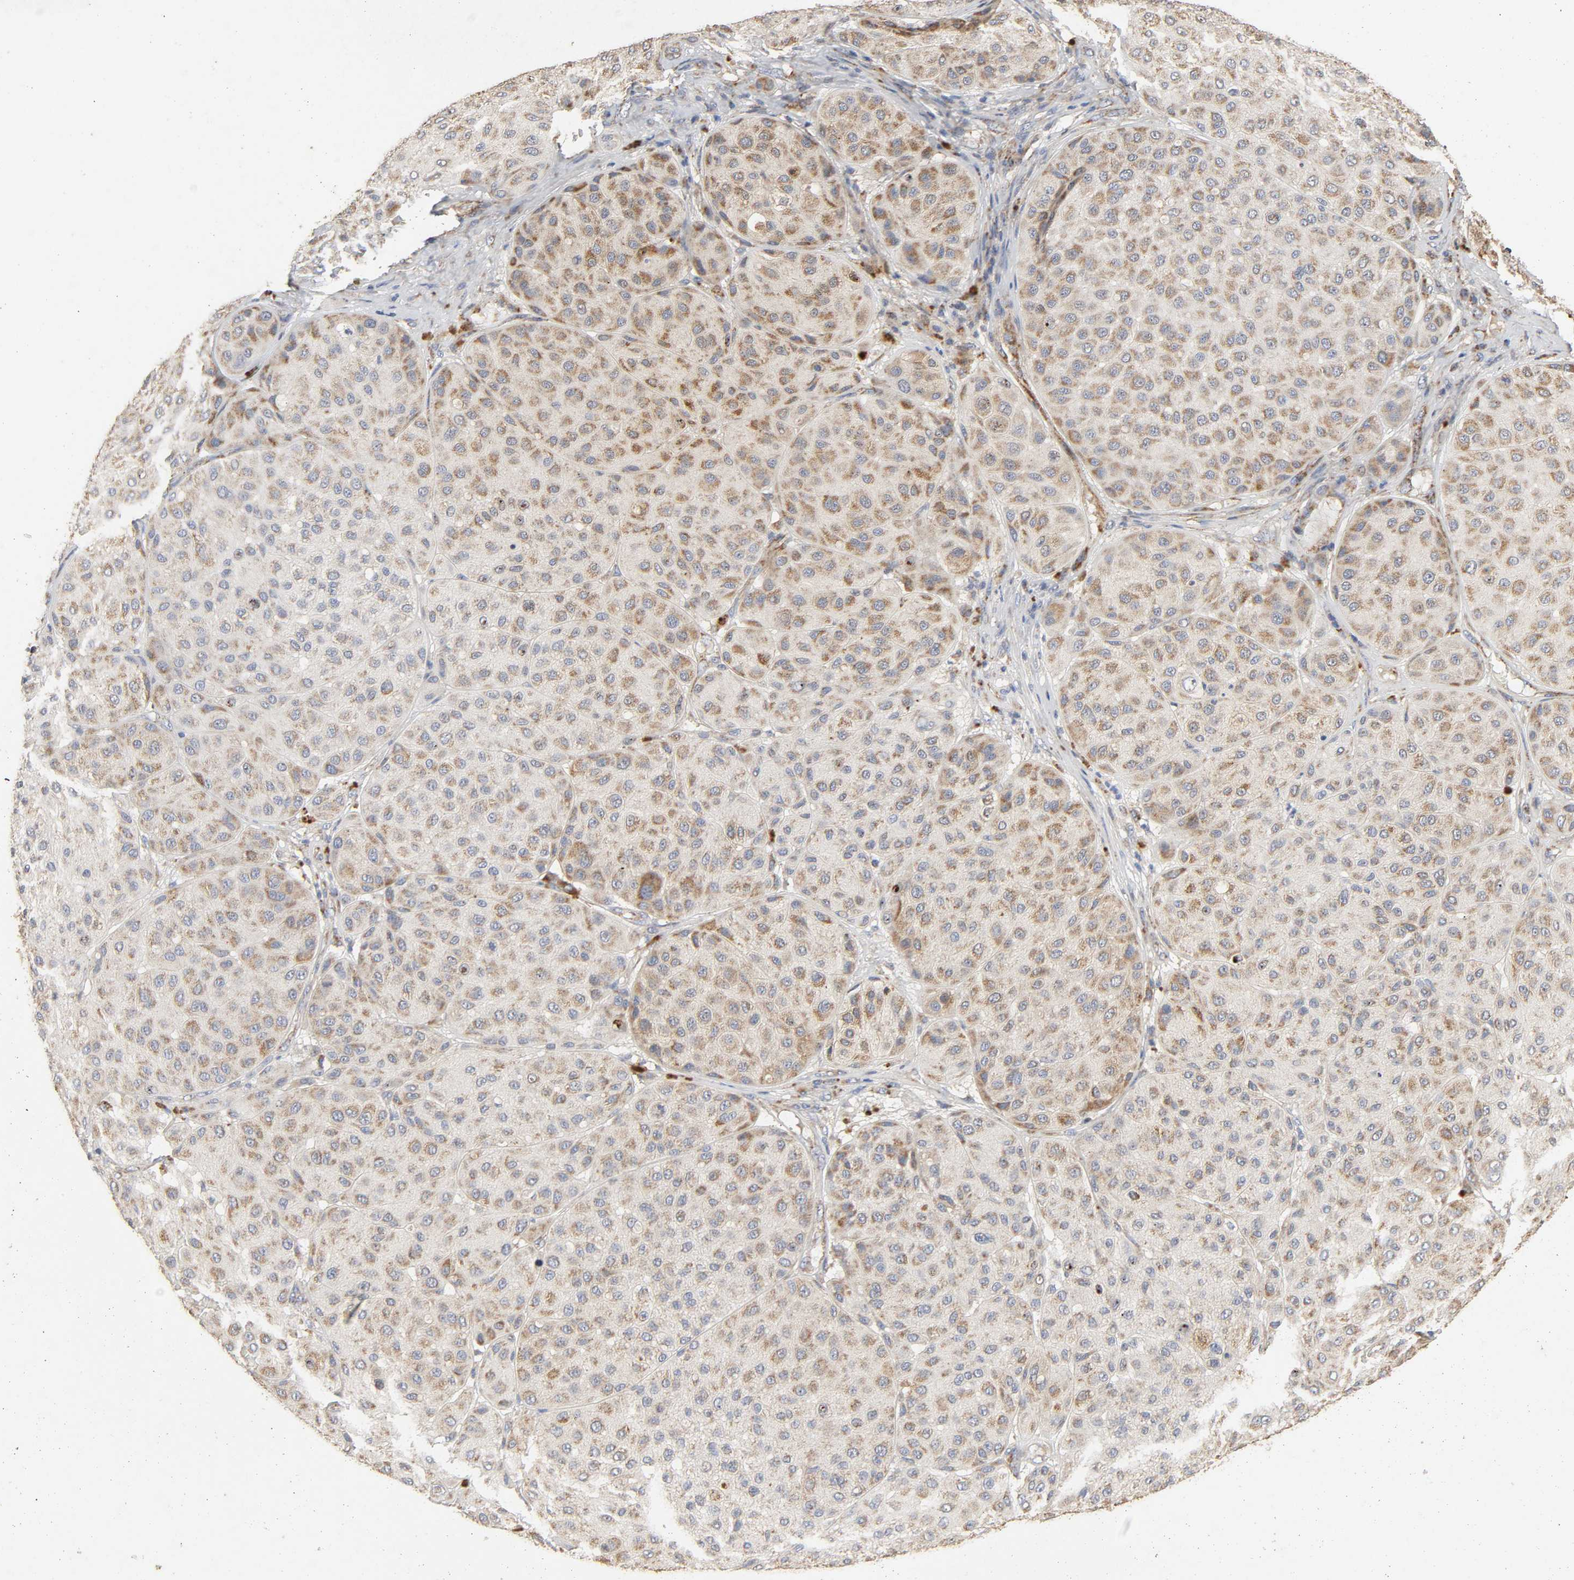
{"staining": {"intensity": "weak", "quantity": ">75%", "location": "cytoplasmic/membranous"}, "tissue": "melanoma", "cell_type": "Tumor cells", "image_type": "cancer", "snomed": [{"axis": "morphology", "description": "Normal tissue, NOS"}, {"axis": "morphology", "description": "Malignant melanoma, Metastatic site"}, {"axis": "topography", "description": "Skin"}], "caption": "The immunohistochemical stain shows weak cytoplasmic/membranous staining in tumor cells of melanoma tissue.", "gene": "NDUFS3", "patient": {"sex": "male", "age": 41}}